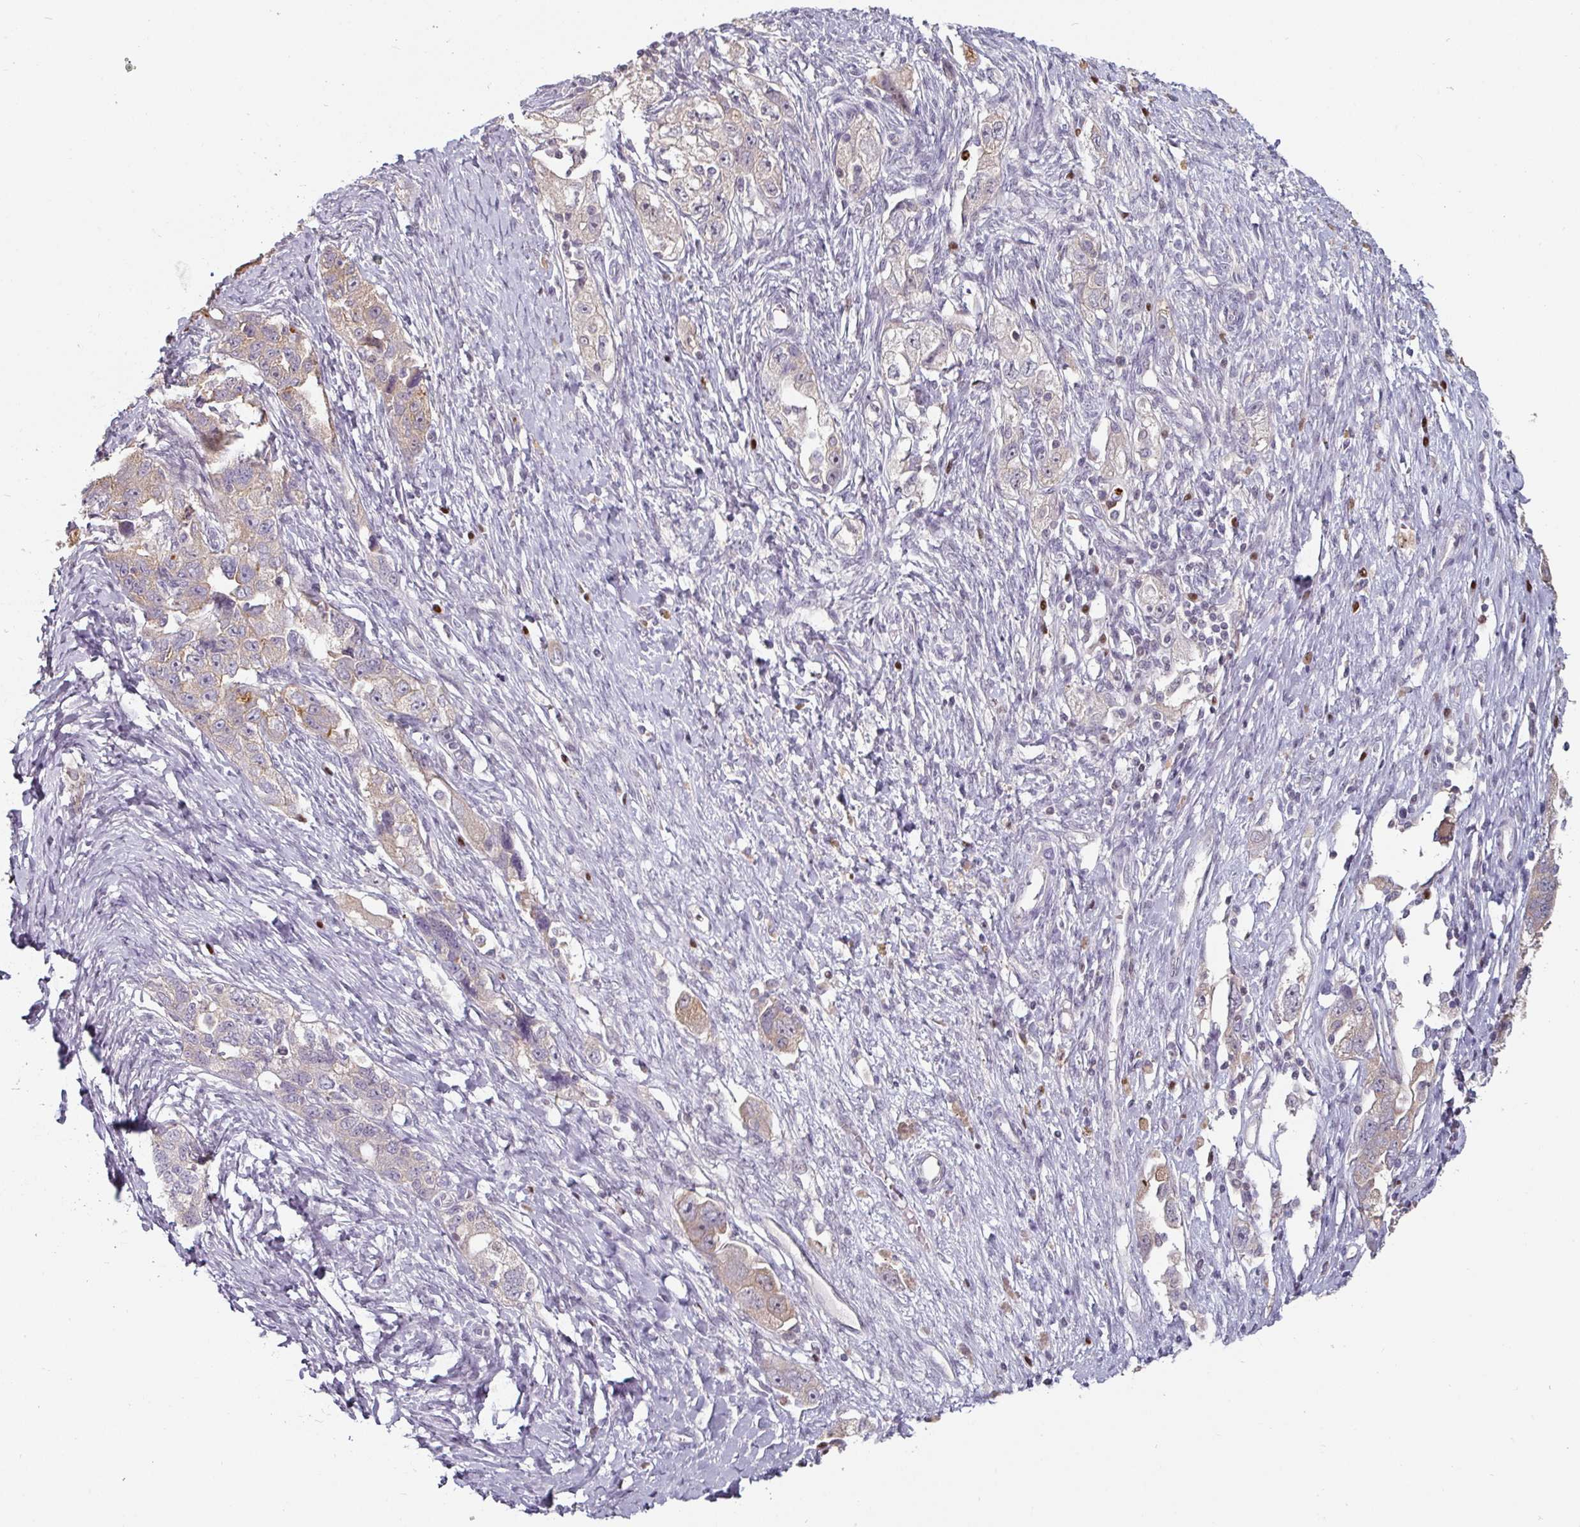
{"staining": {"intensity": "weak", "quantity": "<25%", "location": "cytoplasmic/membranous"}, "tissue": "ovarian cancer", "cell_type": "Tumor cells", "image_type": "cancer", "snomed": [{"axis": "morphology", "description": "Carcinoma, NOS"}, {"axis": "morphology", "description": "Cystadenocarcinoma, serous, NOS"}, {"axis": "topography", "description": "Ovary"}], "caption": "The image demonstrates no staining of tumor cells in ovarian cancer.", "gene": "ZBTB6", "patient": {"sex": "female", "age": 69}}